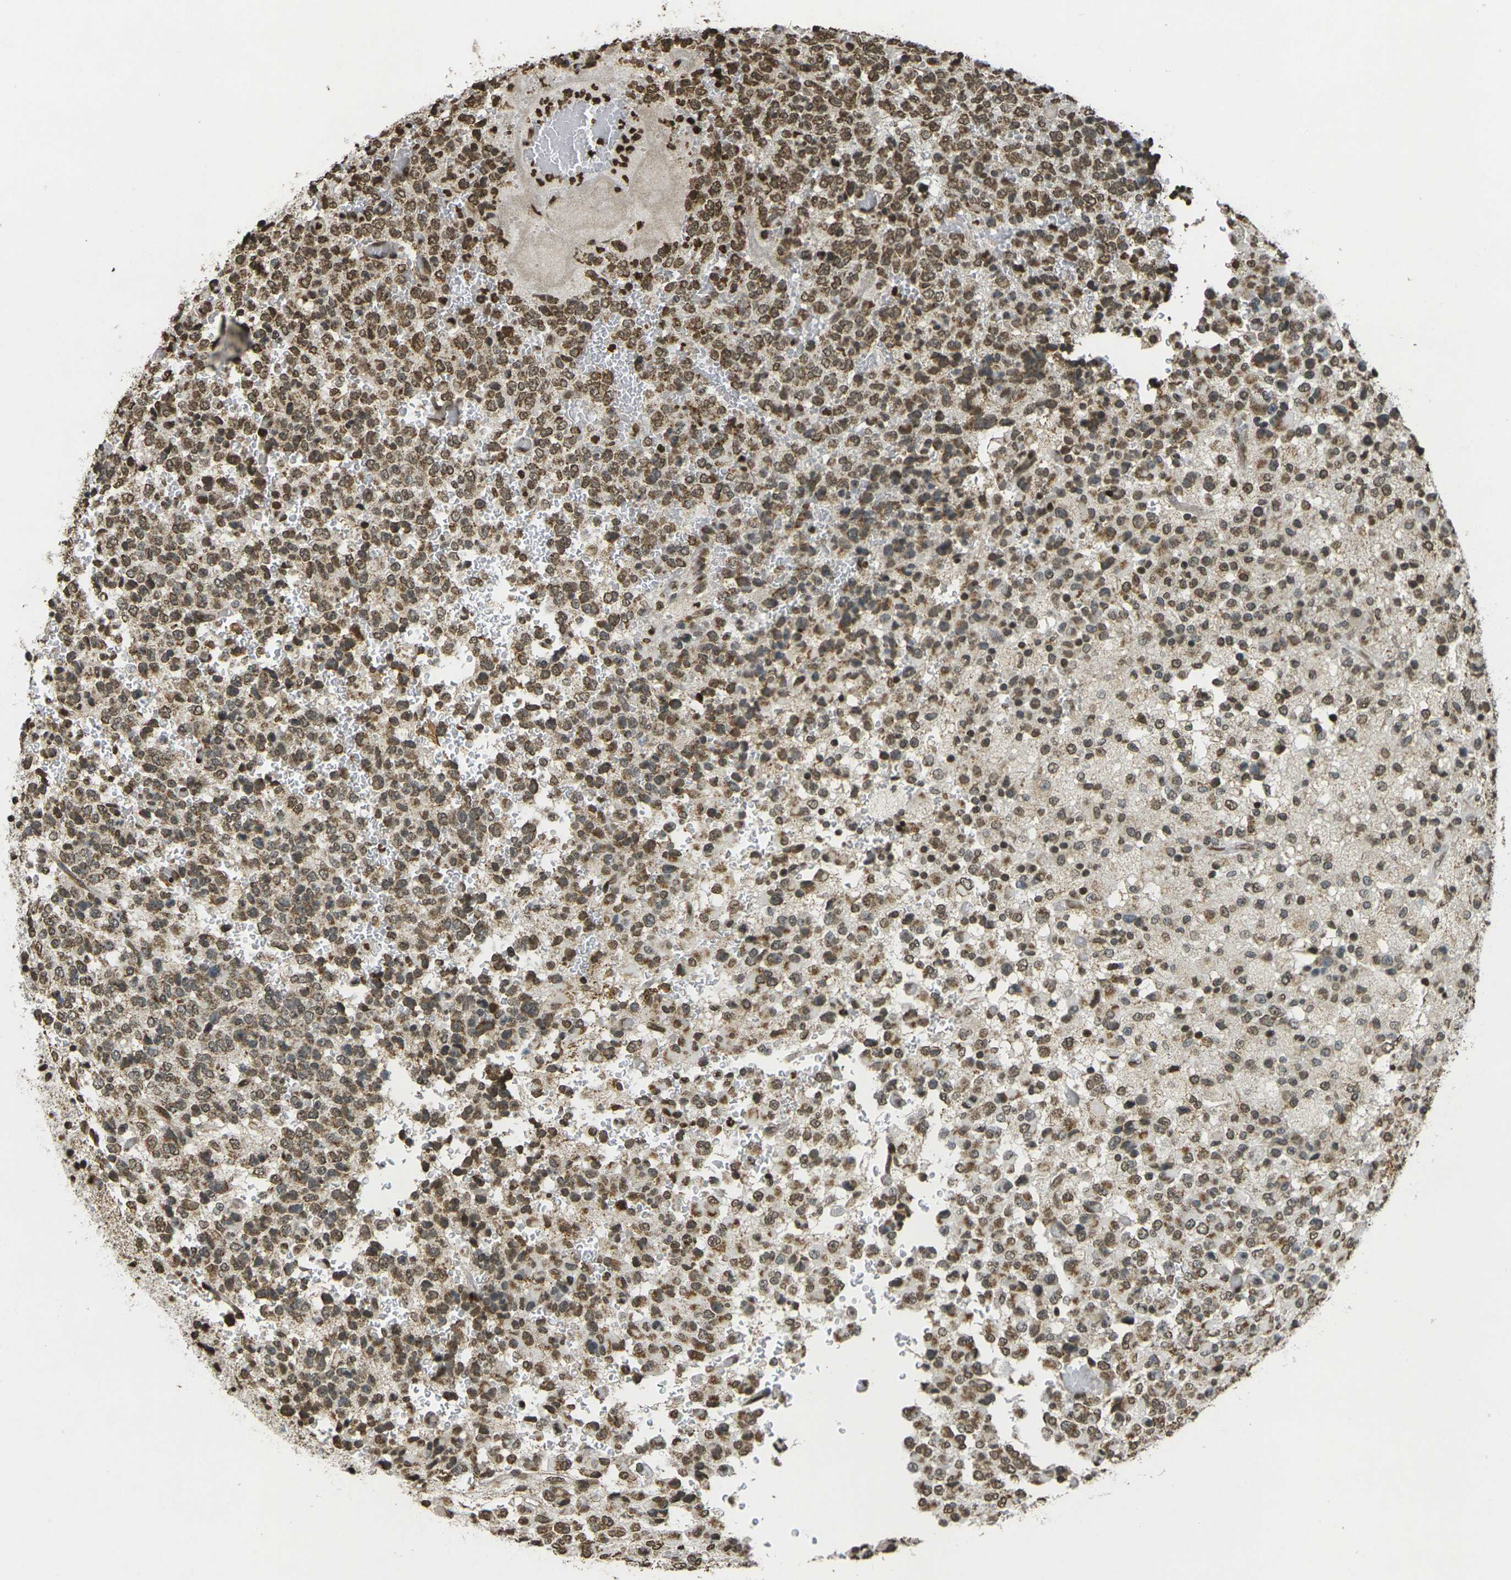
{"staining": {"intensity": "strong", "quantity": ">75%", "location": "cytoplasmic/membranous,nuclear"}, "tissue": "glioma", "cell_type": "Tumor cells", "image_type": "cancer", "snomed": [{"axis": "morphology", "description": "Glioma, malignant, High grade"}, {"axis": "topography", "description": "pancreas cauda"}], "caption": "A histopathology image of human glioma stained for a protein displays strong cytoplasmic/membranous and nuclear brown staining in tumor cells. (DAB (3,3'-diaminobenzidine) IHC, brown staining for protein, blue staining for nuclei).", "gene": "NEUROG2", "patient": {"sex": "male", "age": 60}}